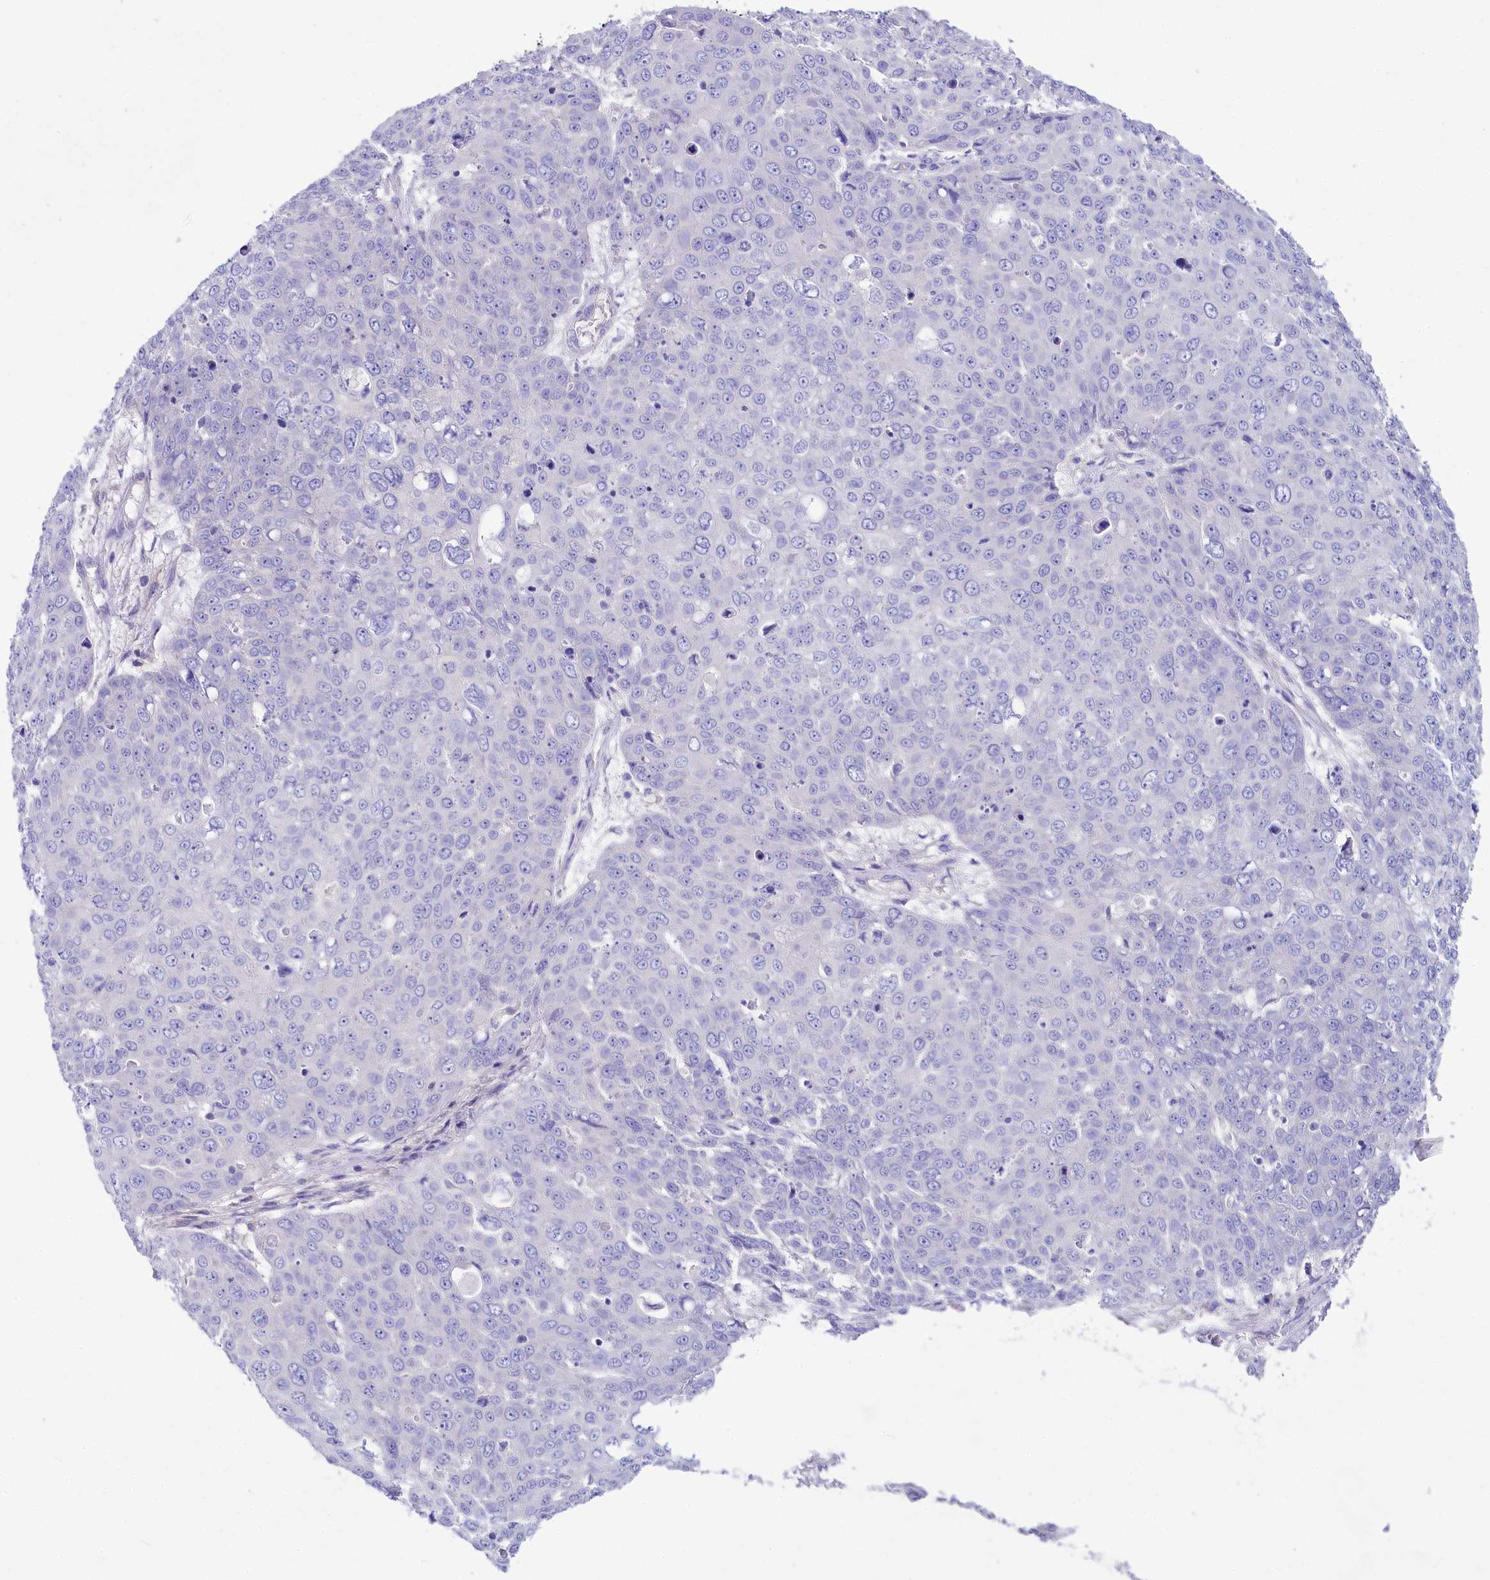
{"staining": {"intensity": "negative", "quantity": "none", "location": "none"}, "tissue": "skin cancer", "cell_type": "Tumor cells", "image_type": "cancer", "snomed": [{"axis": "morphology", "description": "Squamous cell carcinoma, NOS"}, {"axis": "topography", "description": "Skin"}], "caption": "Micrograph shows no protein staining in tumor cells of squamous cell carcinoma (skin) tissue. (DAB immunohistochemistry (IHC) with hematoxylin counter stain).", "gene": "VPS26B", "patient": {"sex": "male", "age": 71}}